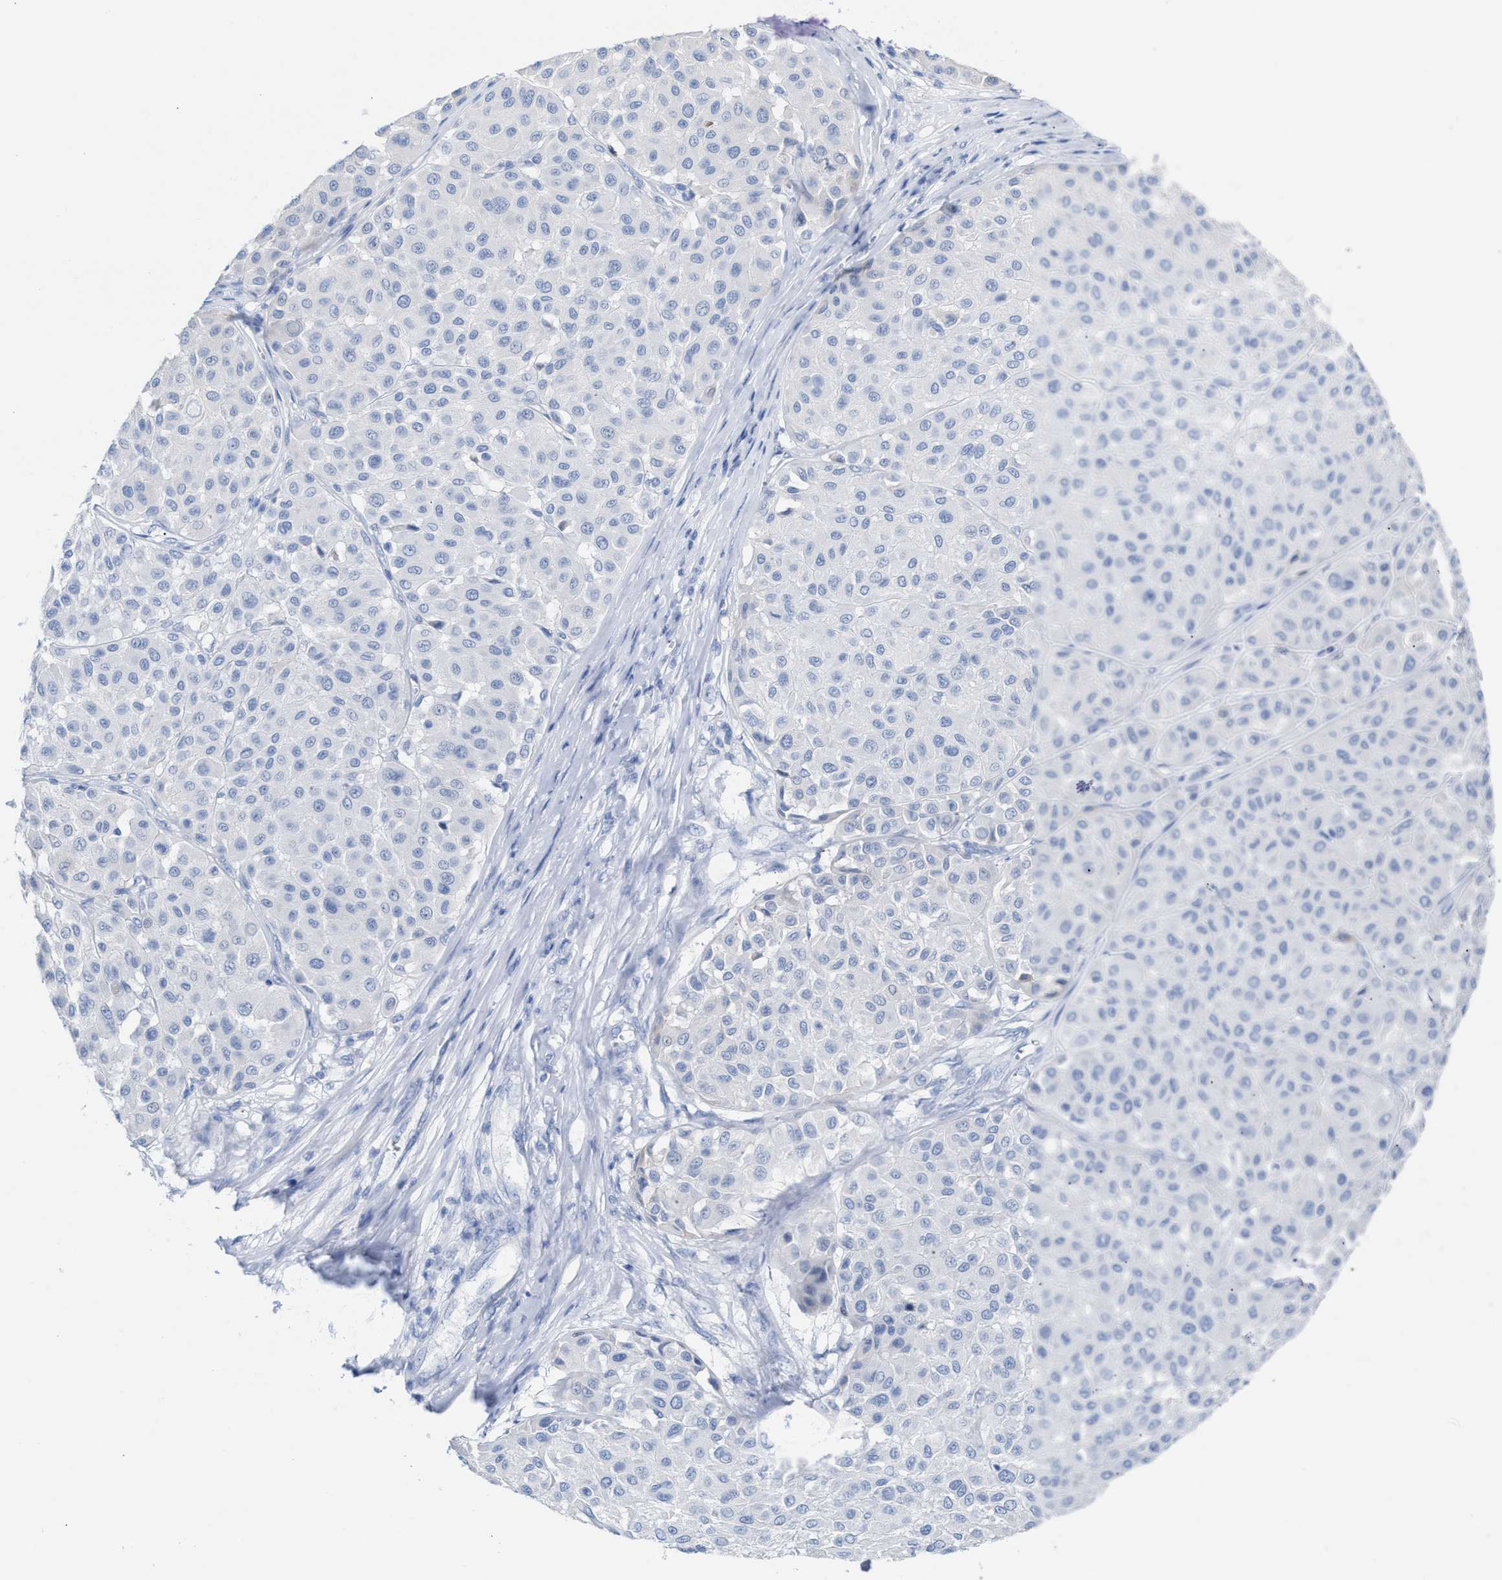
{"staining": {"intensity": "negative", "quantity": "none", "location": "none"}, "tissue": "melanoma", "cell_type": "Tumor cells", "image_type": "cancer", "snomed": [{"axis": "morphology", "description": "Malignant melanoma, Metastatic site"}, {"axis": "topography", "description": "Soft tissue"}], "caption": "Immunohistochemical staining of human melanoma displays no significant staining in tumor cells. Nuclei are stained in blue.", "gene": "CPA1", "patient": {"sex": "male", "age": 41}}